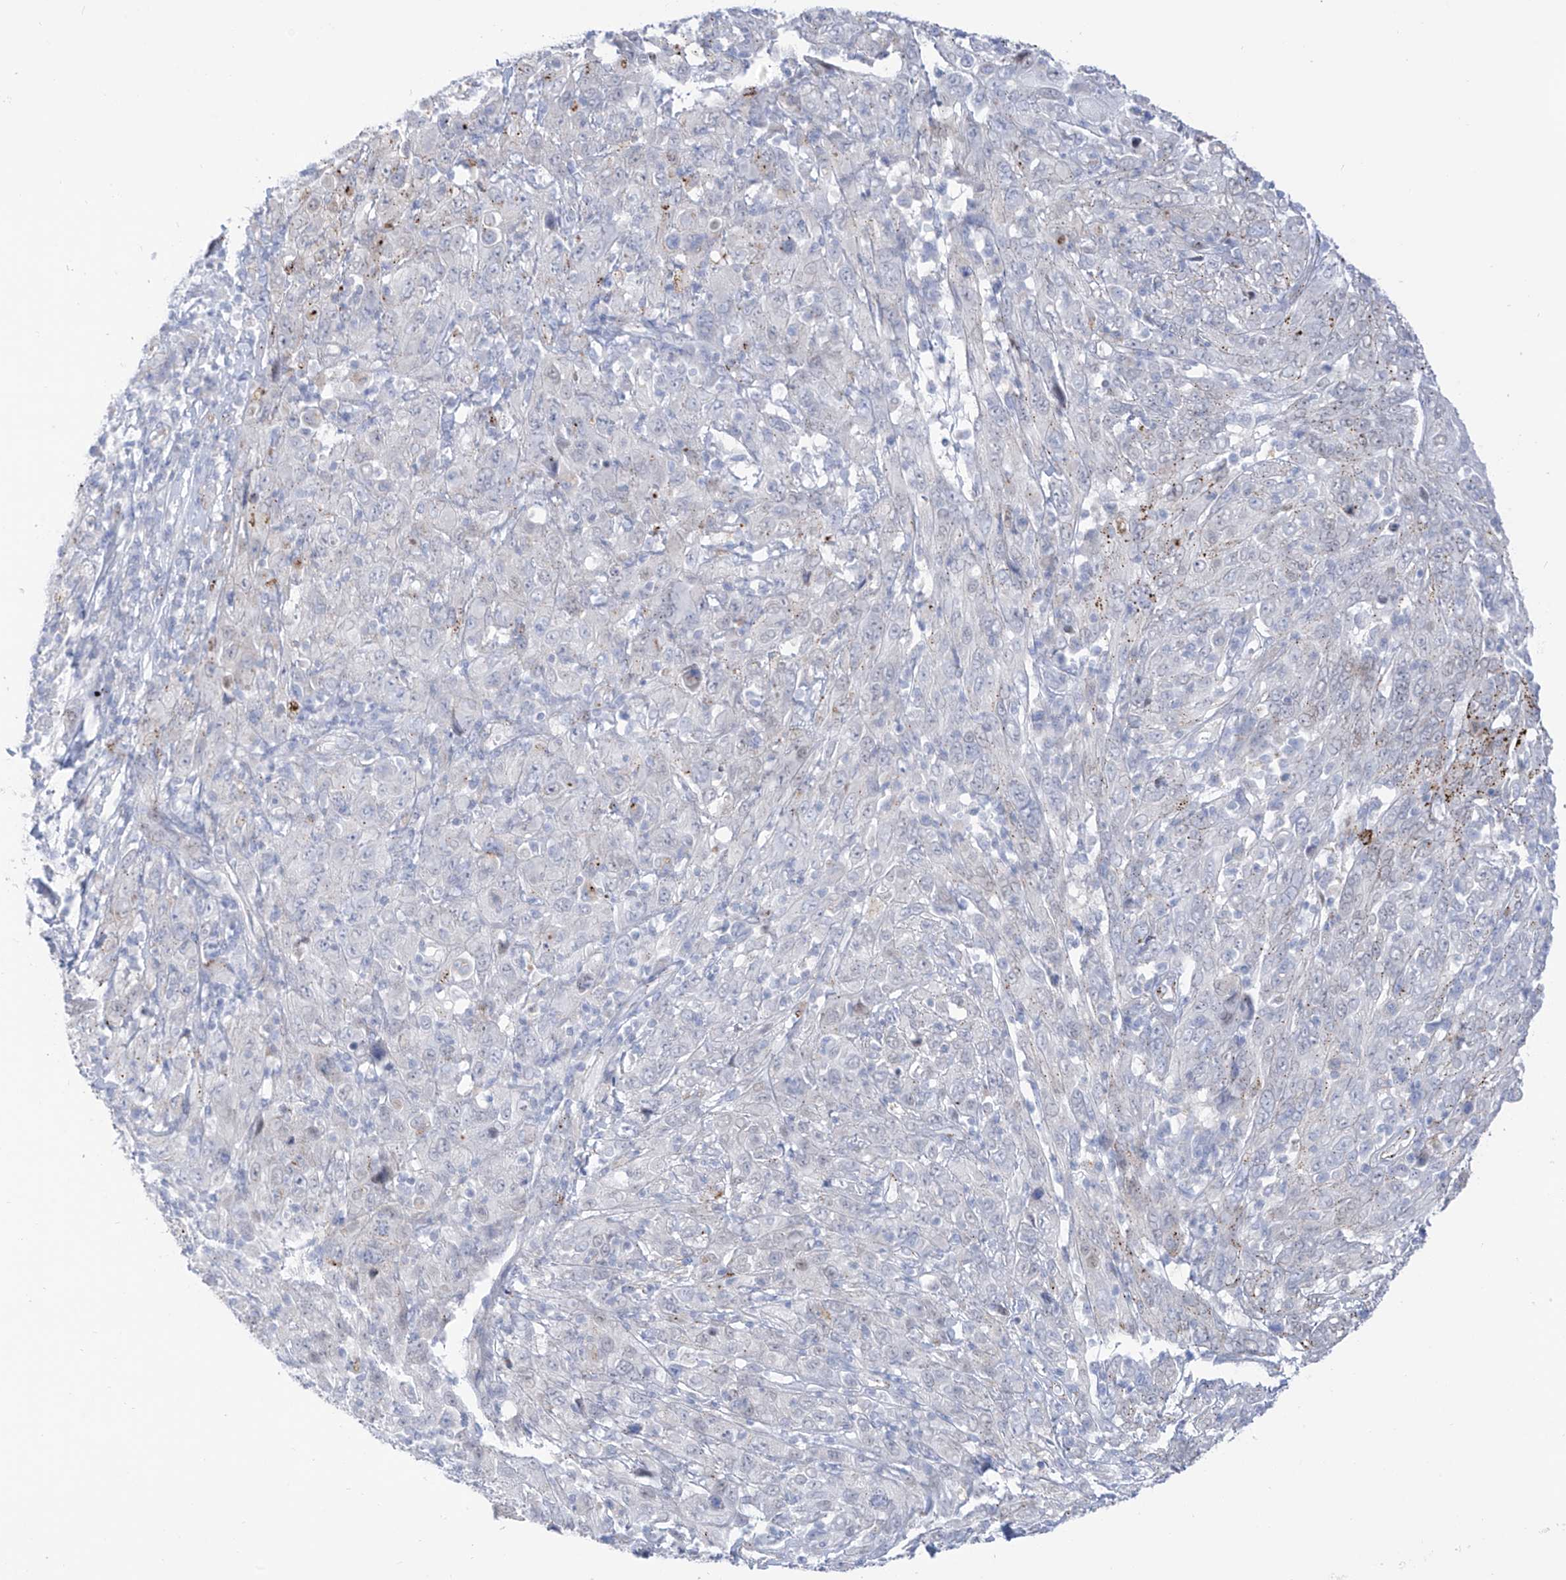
{"staining": {"intensity": "weak", "quantity": "<25%", "location": "nuclear"}, "tissue": "cervical cancer", "cell_type": "Tumor cells", "image_type": "cancer", "snomed": [{"axis": "morphology", "description": "Squamous cell carcinoma, NOS"}, {"axis": "topography", "description": "Cervix"}], "caption": "This is an IHC photomicrograph of cervical cancer (squamous cell carcinoma). There is no staining in tumor cells.", "gene": "PSPH", "patient": {"sex": "female", "age": 46}}